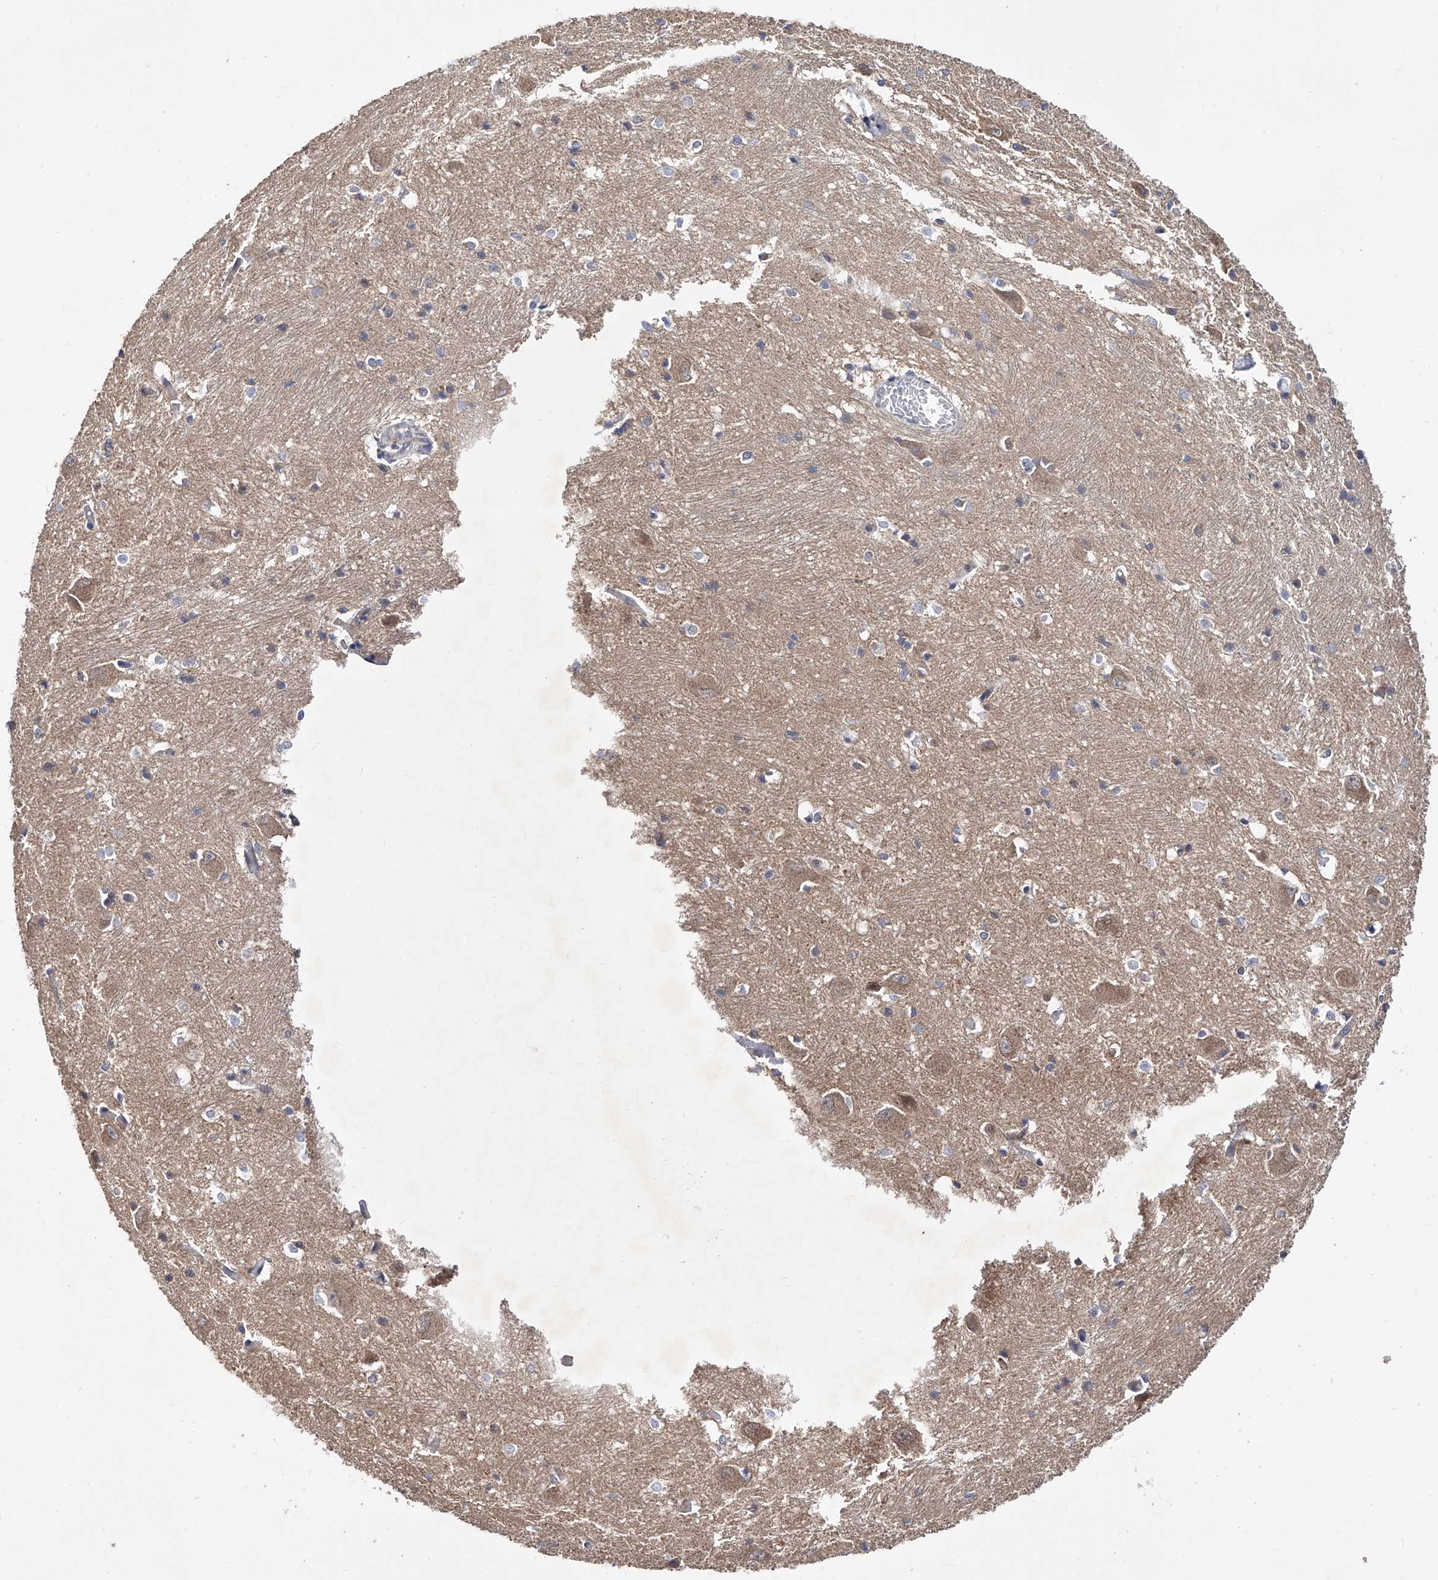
{"staining": {"intensity": "weak", "quantity": "<25%", "location": "cytoplasmic/membranous"}, "tissue": "caudate", "cell_type": "Glial cells", "image_type": "normal", "snomed": [{"axis": "morphology", "description": "Normal tissue, NOS"}, {"axis": "topography", "description": "Lateral ventricle wall"}], "caption": "This is an IHC micrograph of unremarkable human caudate. There is no expression in glial cells.", "gene": "USP45", "patient": {"sex": "male", "age": 37}}